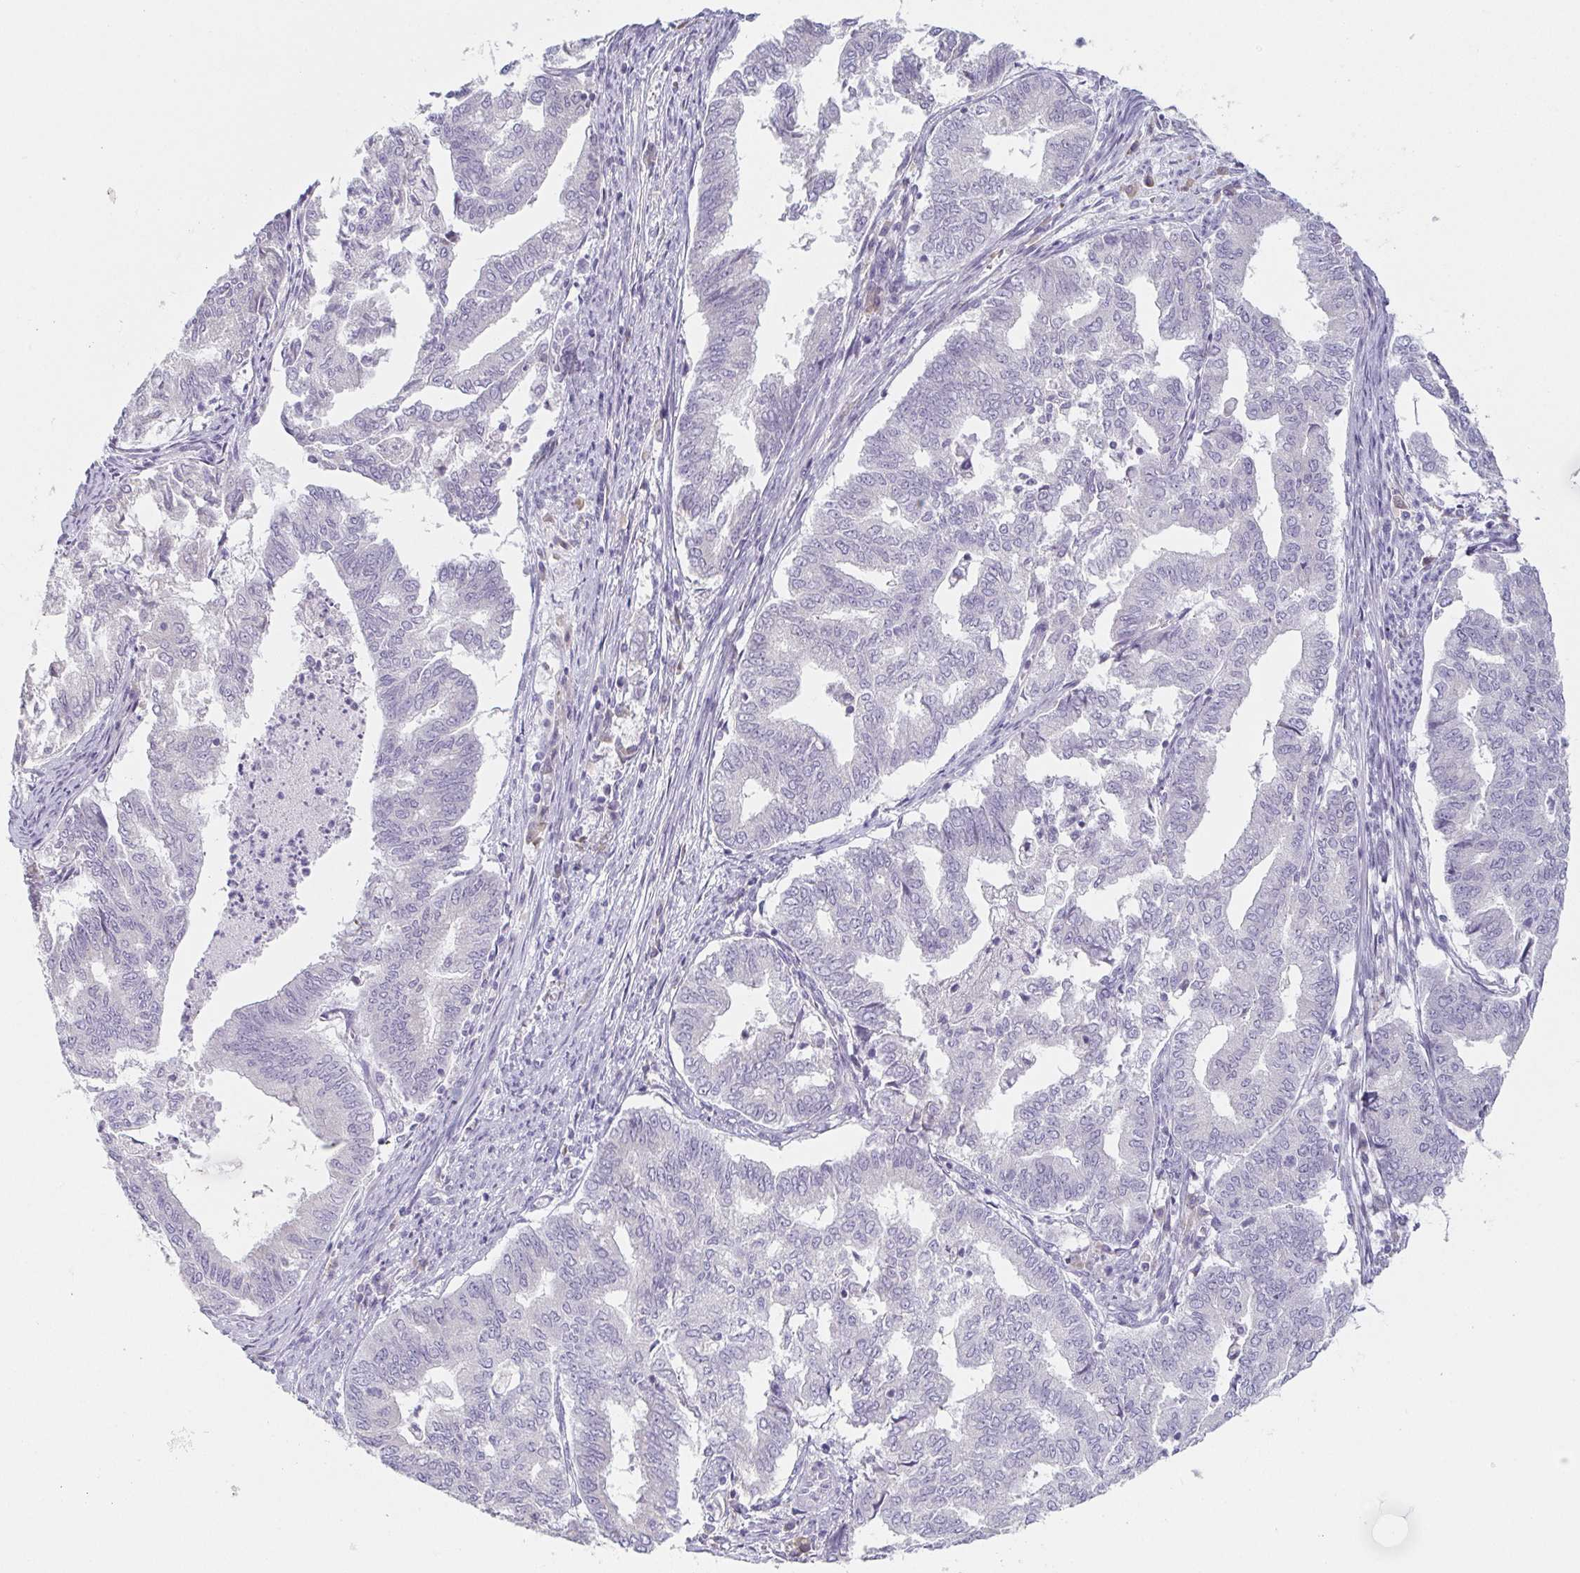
{"staining": {"intensity": "negative", "quantity": "none", "location": "none"}, "tissue": "endometrial cancer", "cell_type": "Tumor cells", "image_type": "cancer", "snomed": [{"axis": "morphology", "description": "Adenocarcinoma, NOS"}, {"axis": "topography", "description": "Endometrium"}], "caption": "DAB immunohistochemical staining of human endometrial adenocarcinoma reveals no significant expression in tumor cells.", "gene": "PRR27", "patient": {"sex": "female", "age": 79}}